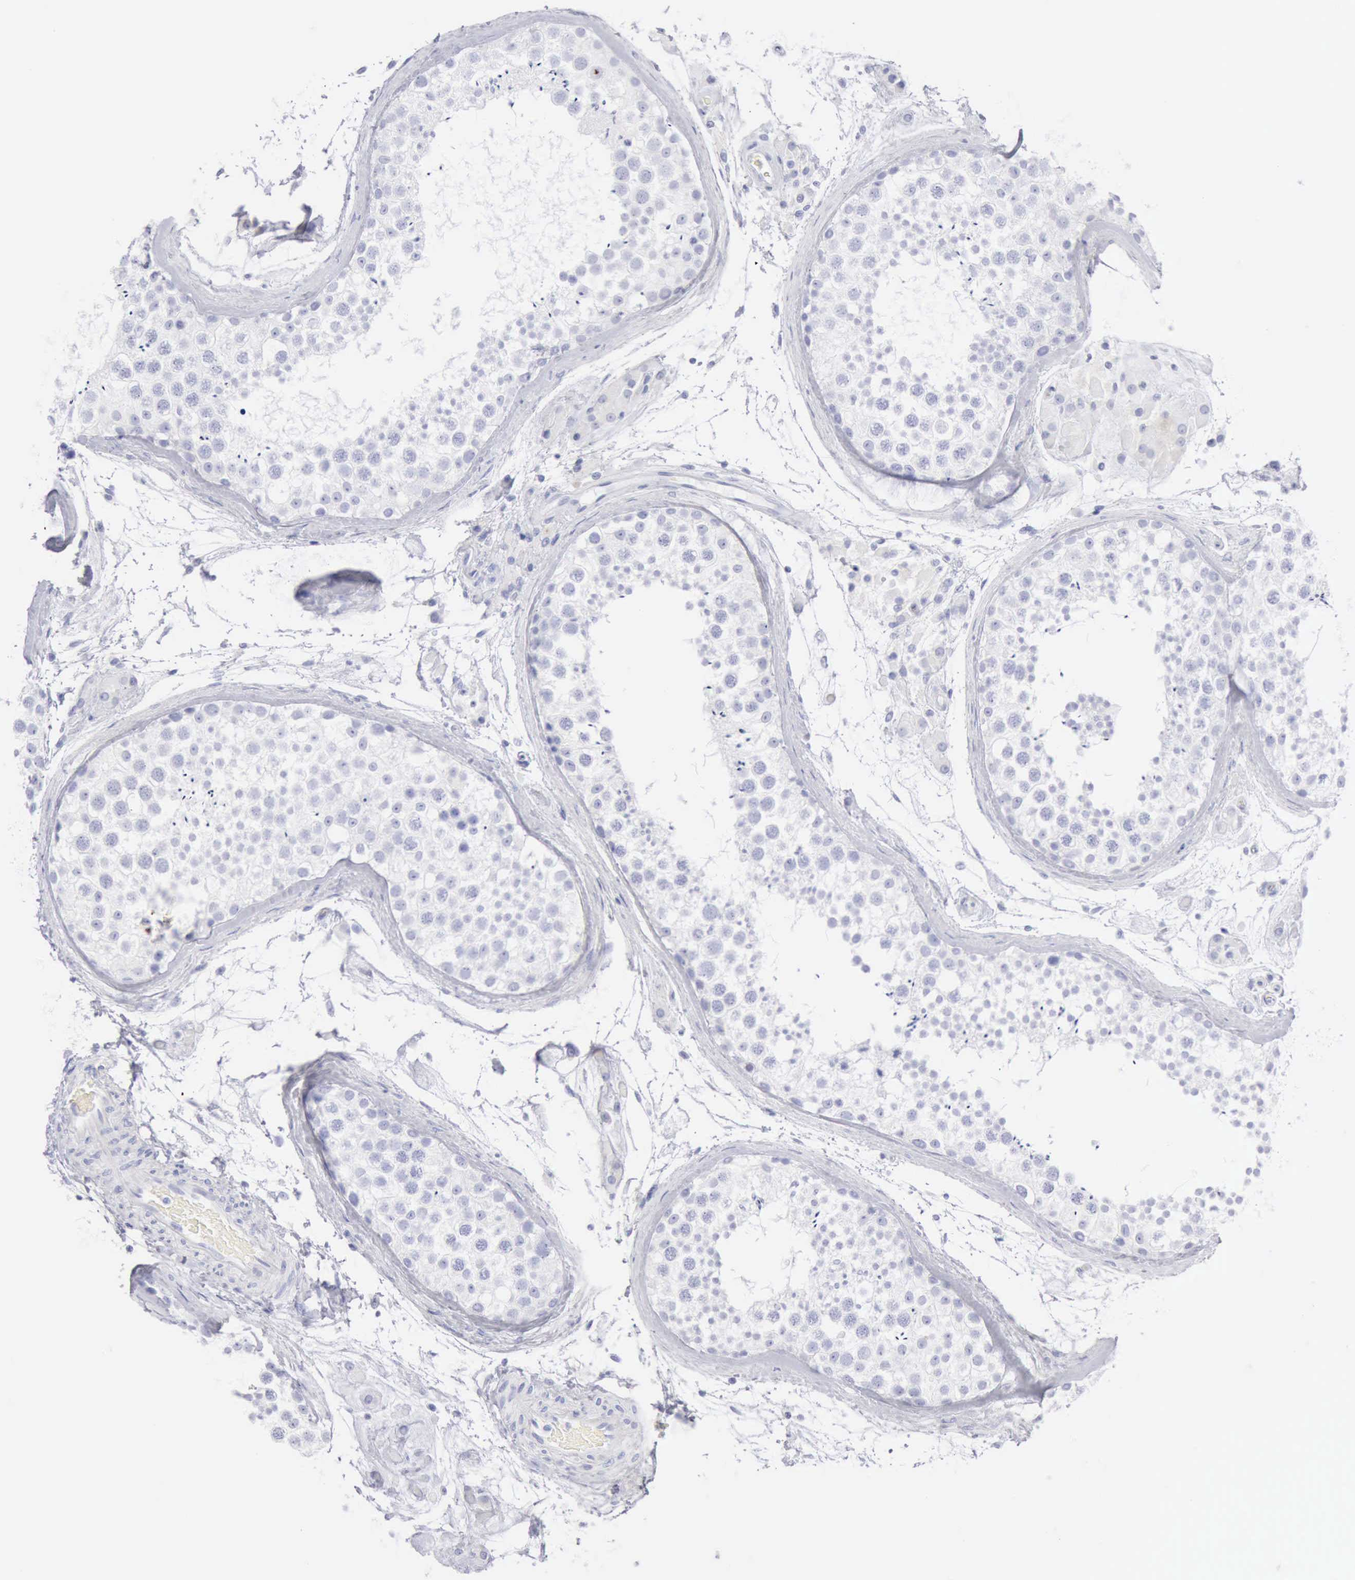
{"staining": {"intensity": "negative", "quantity": "none", "location": "none"}, "tissue": "testis", "cell_type": "Cells in seminiferous ducts", "image_type": "normal", "snomed": [{"axis": "morphology", "description": "Normal tissue, NOS"}, {"axis": "topography", "description": "Testis"}], "caption": "Image shows no significant protein staining in cells in seminiferous ducts of benign testis.", "gene": "KRT10", "patient": {"sex": "male", "age": 46}}